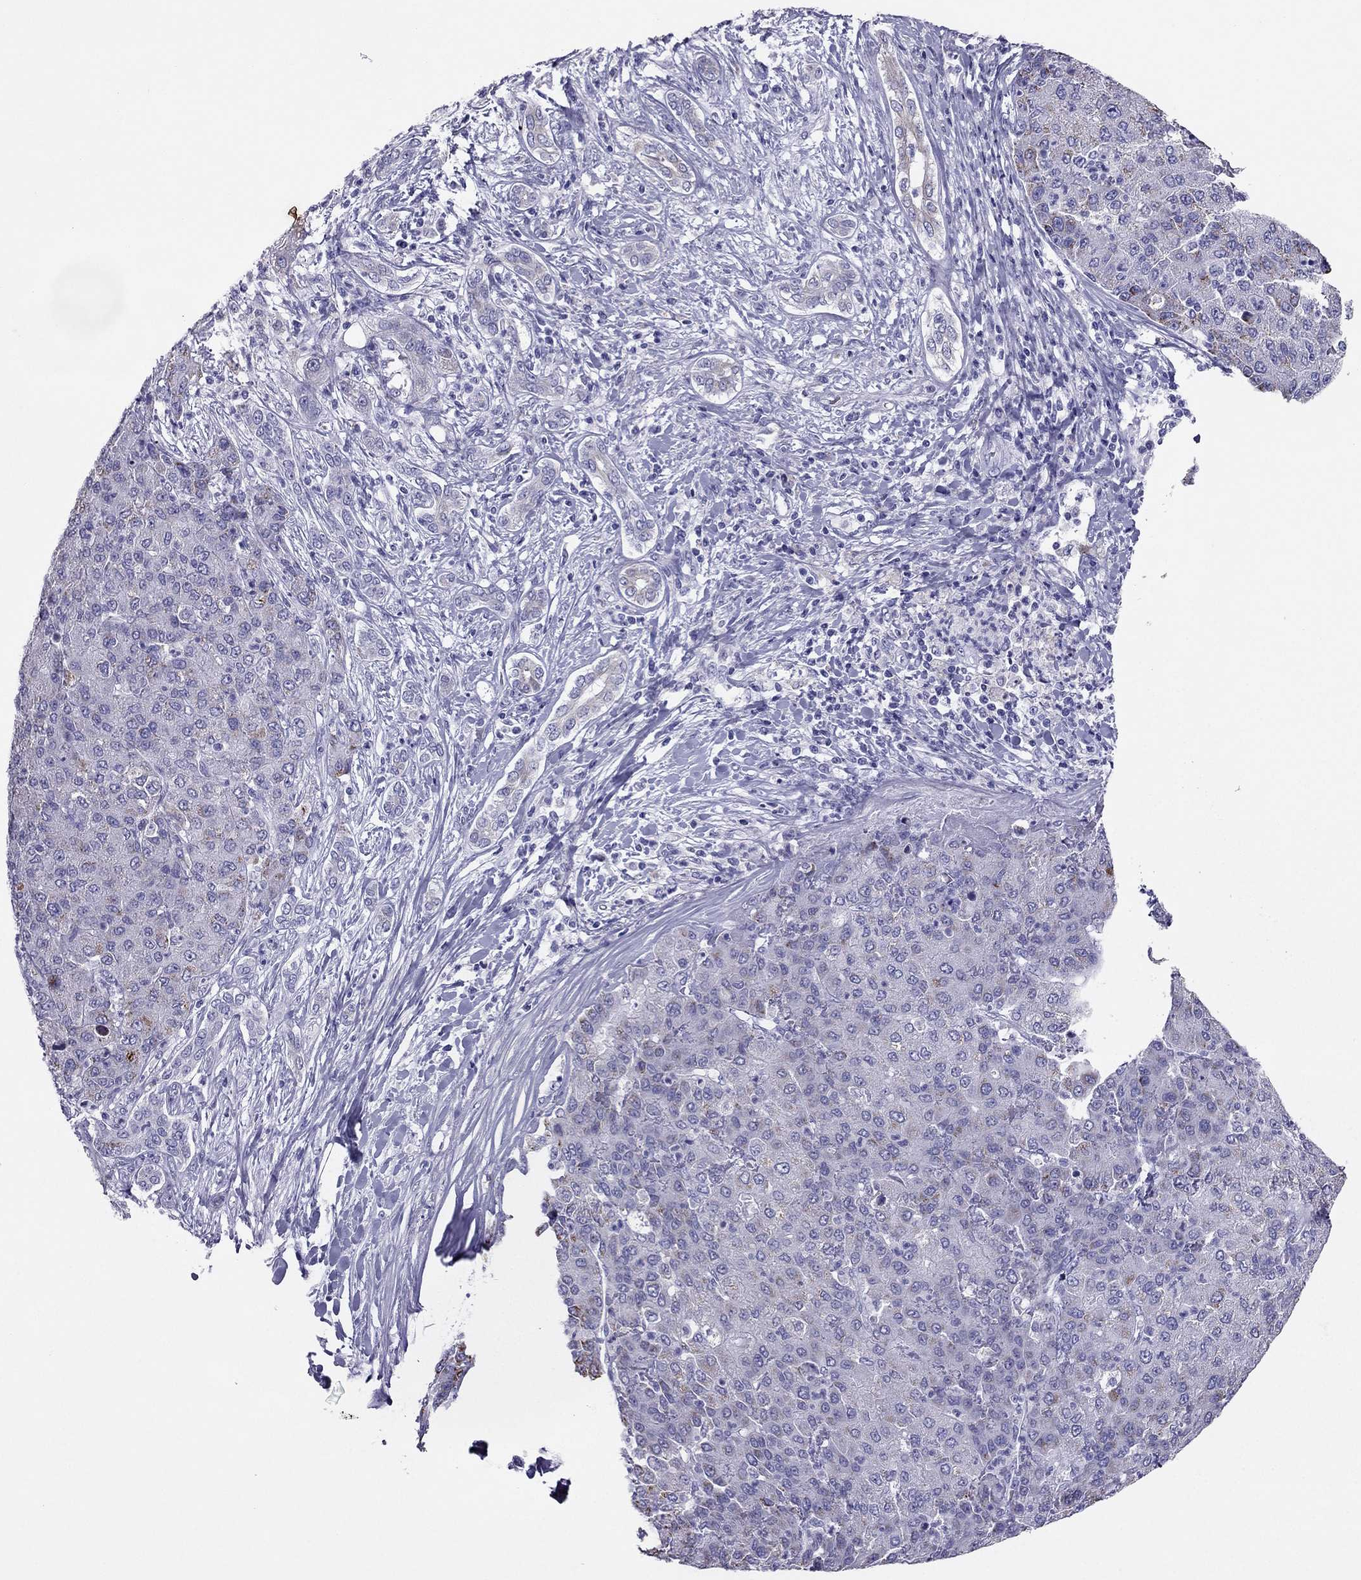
{"staining": {"intensity": "moderate", "quantity": "<25%", "location": "cytoplasmic/membranous"}, "tissue": "liver cancer", "cell_type": "Tumor cells", "image_type": "cancer", "snomed": [{"axis": "morphology", "description": "Carcinoma, Hepatocellular, NOS"}, {"axis": "topography", "description": "Liver"}], "caption": "Liver cancer (hepatocellular carcinoma) stained with a brown dye reveals moderate cytoplasmic/membranous positive staining in about <25% of tumor cells.", "gene": "MAEL", "patient": {"sex": "male", "age": 65}}